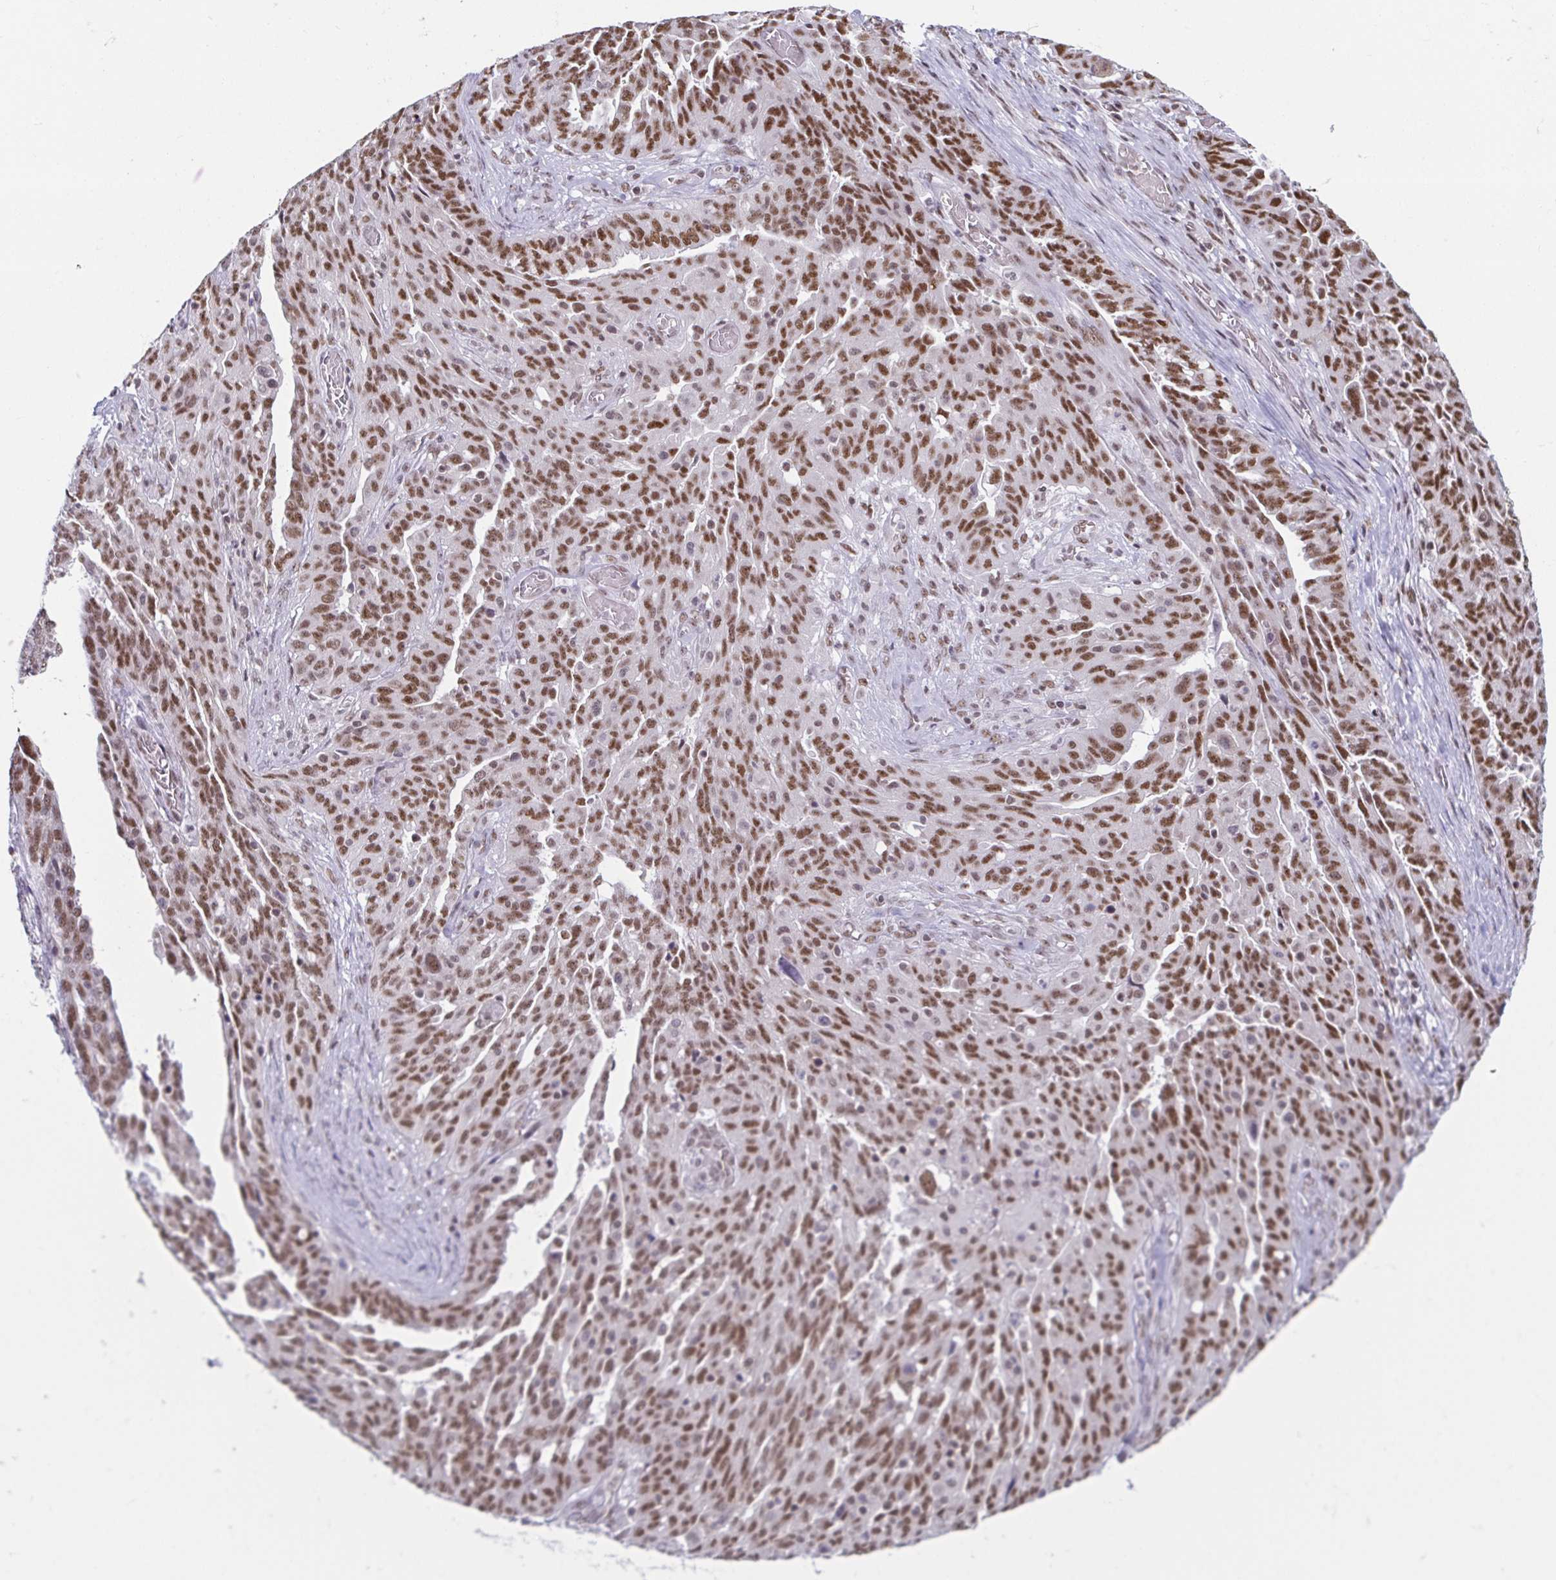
{"staining": {"intensity": "moderate", "quantity": ">75%", "location": "nuclear"}, "tissue": "ovarian cancer", "cell_type": "Tumor cells", "image_type": "cancer", "snomed": [{"axis": "morphology", "description": "Cystadenocarcinoma, serous, NOS"}, {"axis": "topography", "description": "Ovary"}], "caption": "An image showing moderate nuclear expression in approximately >75% of tumor cells in ovarian cancer, as visualized by brown immunohistochemical staining.", "gene": "EWSR1", "patient": {"sex": "female", "age": 67}}